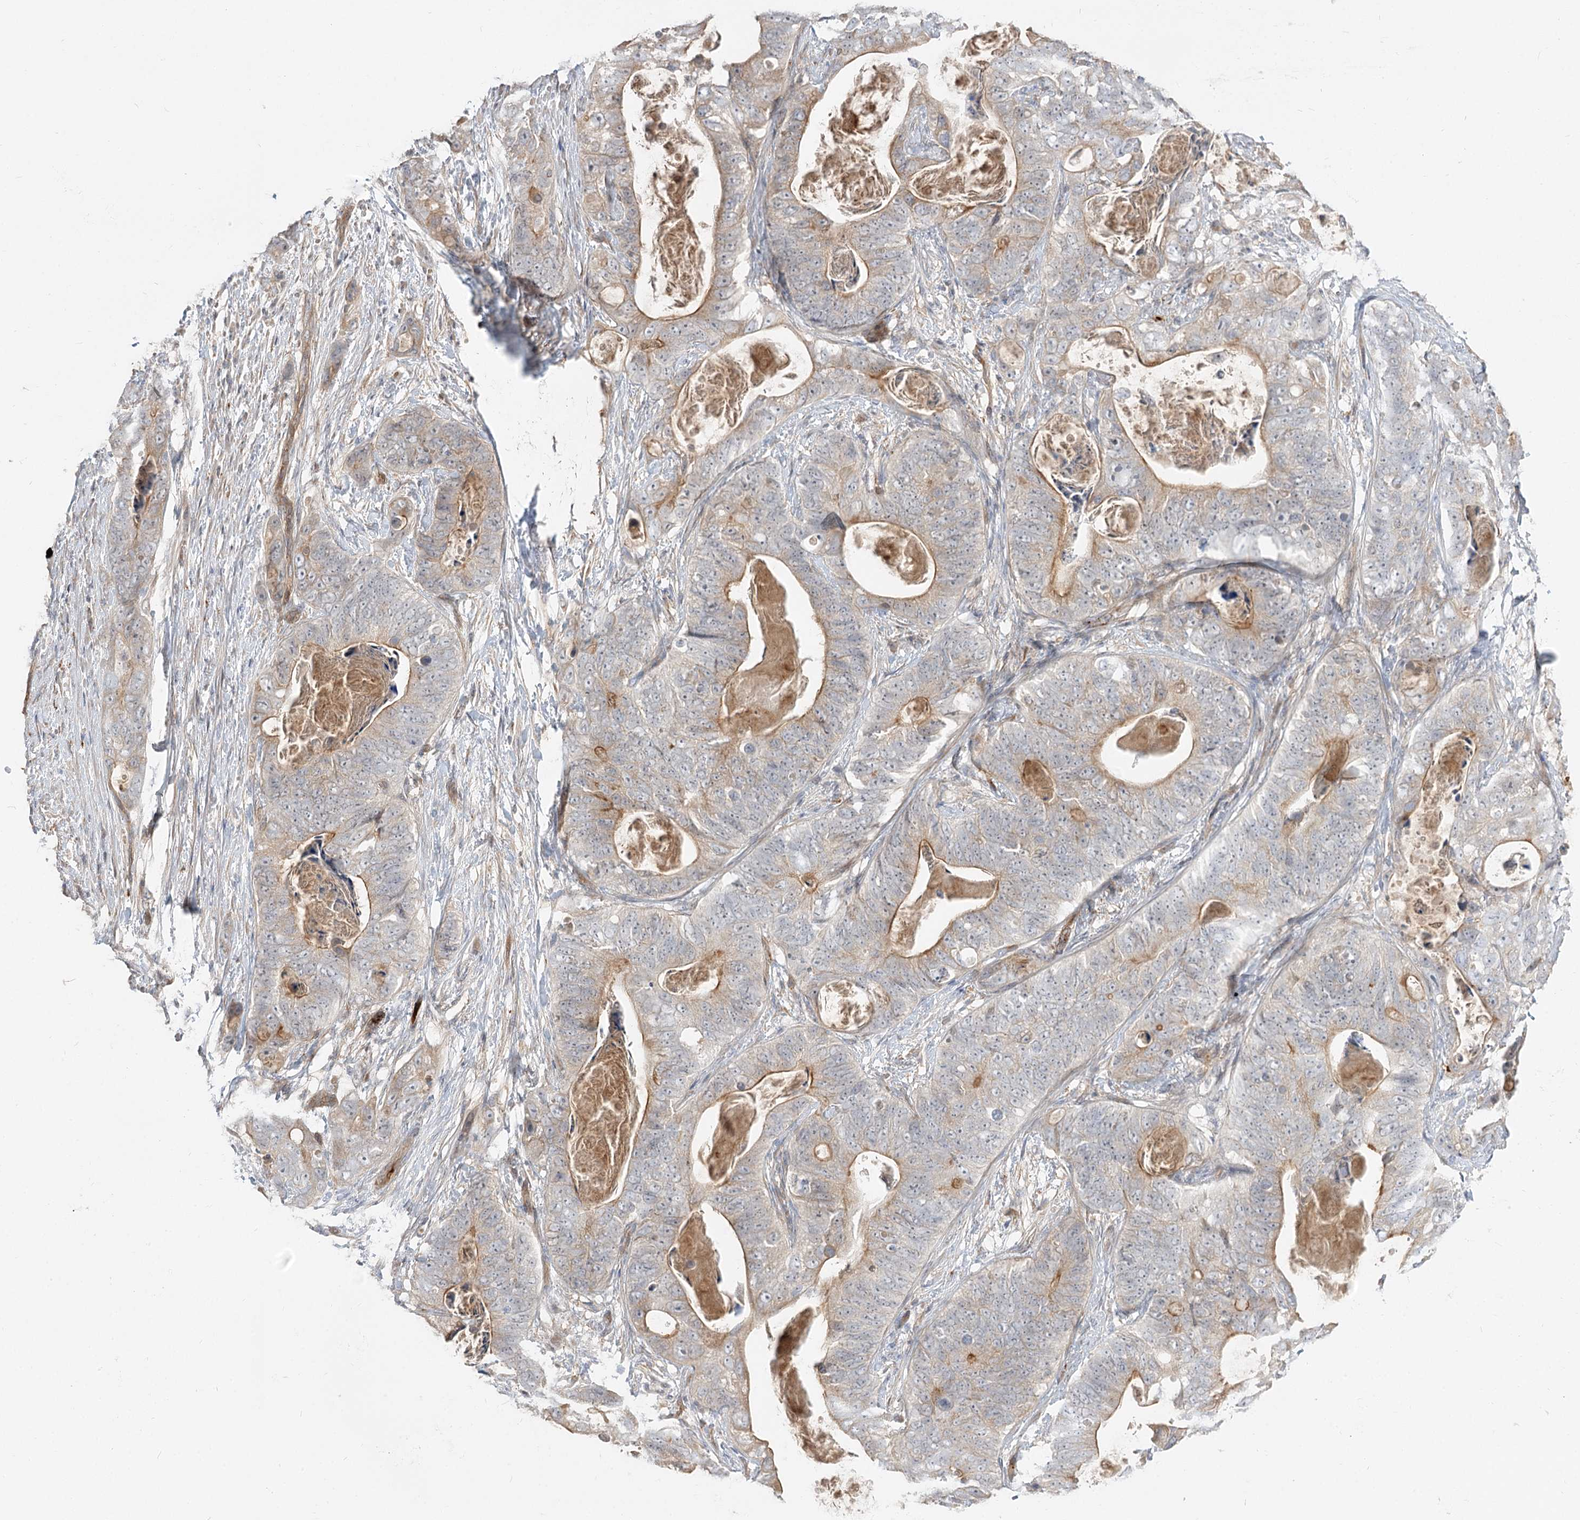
{"staining": {"intensity": "moderate", "quantity": "<25%", "location": "cytoplasmic/membranous"}, "tissue": "stomach cancer", "cell_type": "Tumor cells", "image_type": "cancer", "snomed": [{"axis": "morphology", "description": "Adenocarcinoma, NOS"}, {"axis": "topography", "description": "Stomach"}], "caption": "DAB (3,3'-diaminobenzidine) immunohistochemical staining of stomach cancer (adenocarcinoma) displays moderate cytoplasmic/membranous protein positivity in approximately <25% of tumor cells.", "gene": "GUCY2C", "patient": {"sex": "female", "age": 89}}